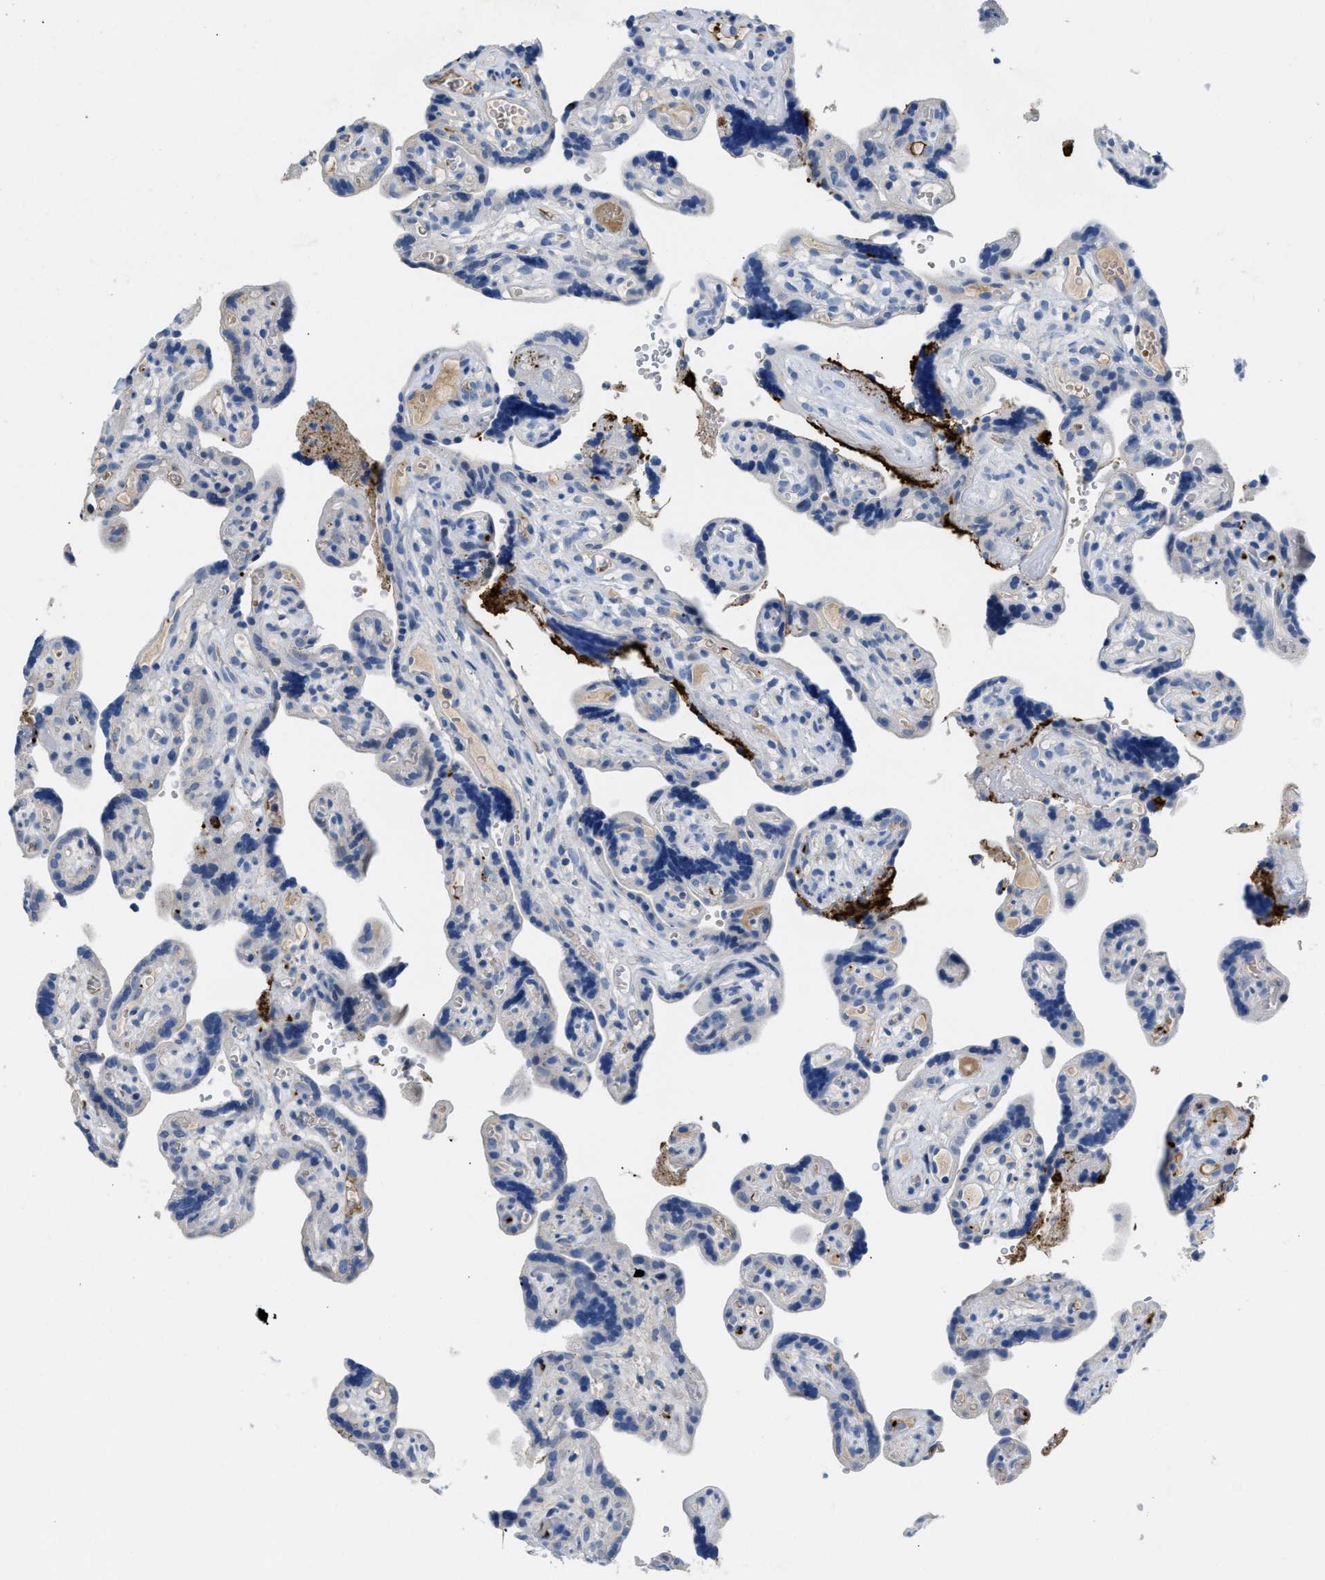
{"staining": {"intensity": "negative", "quantity": "none", "location": "none"}, "tissue": "placenta", "cell_type": "Decidual cells", "image_type": "normal", "snomed": [{"axis": "morphology", "description": "Normal tissue, NOS"}, {"axis": "topography", "description": "Placenta"}], "caption": "Placenta stained for a protein using IHC reveals no staining decidual cells.", "gene": "FGF18", "patient": {"sex": "female", "age": 30}}